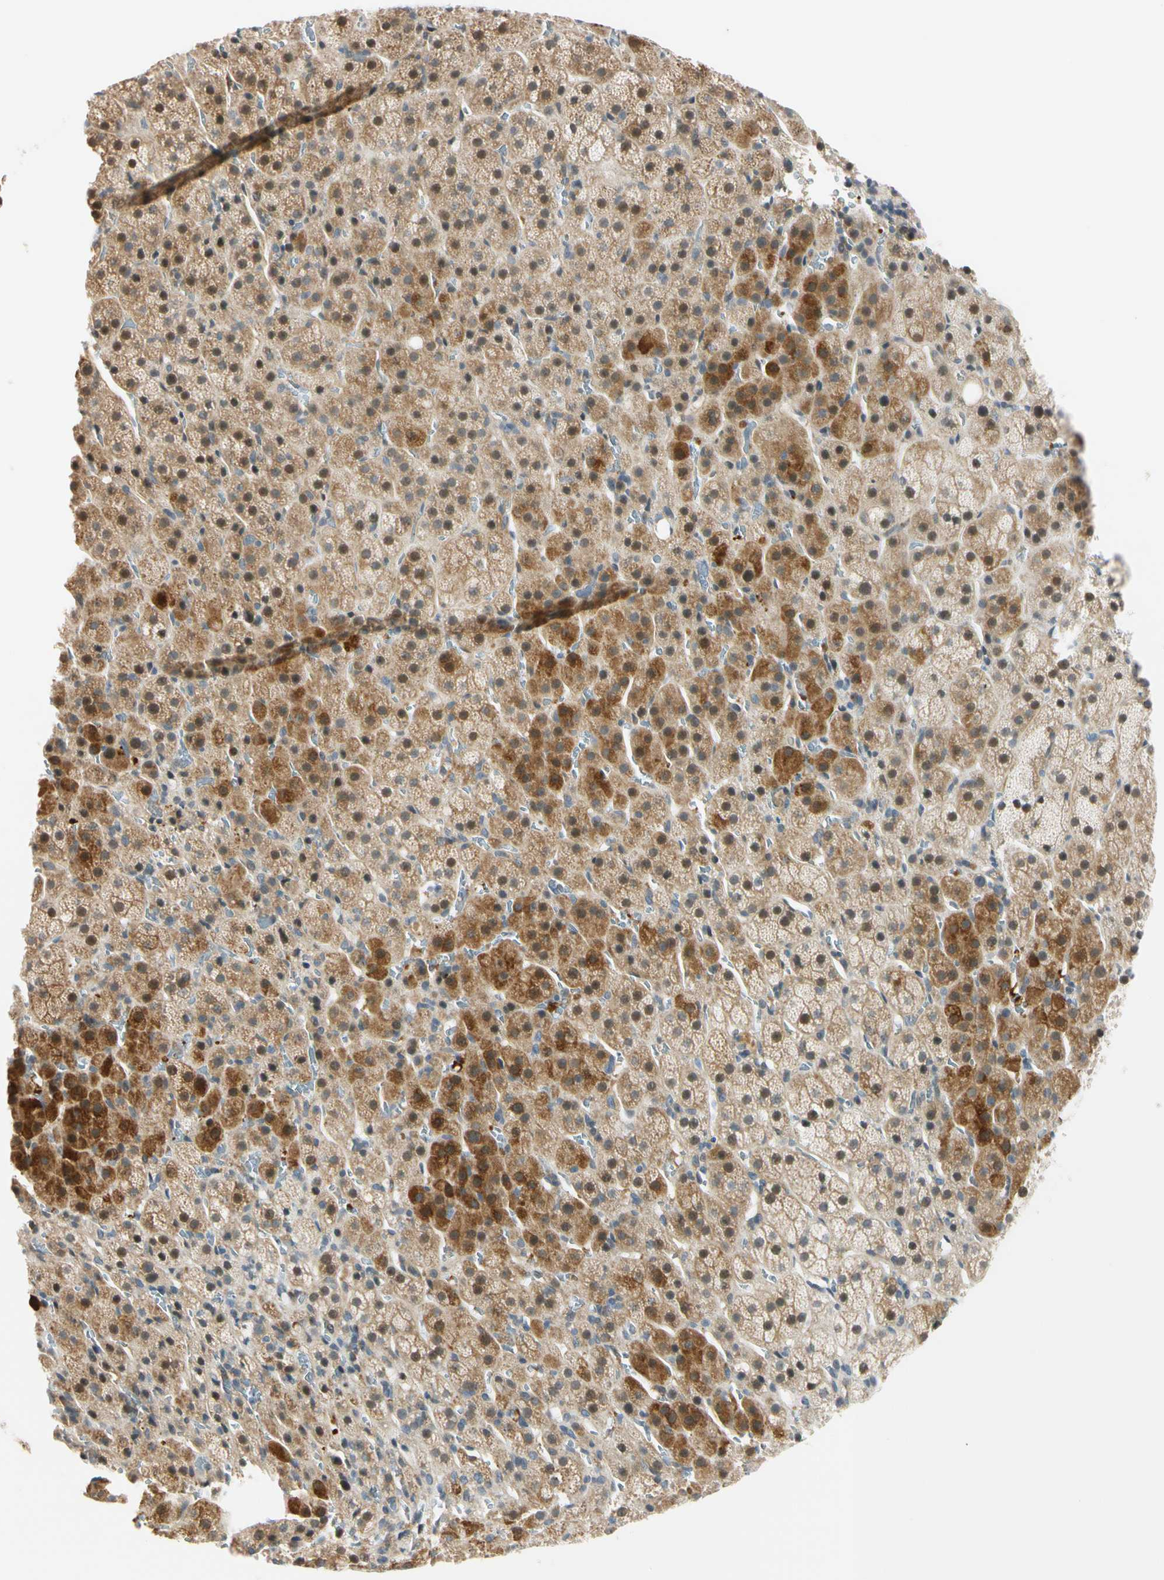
{"staining": {"intensity": "moderate", "quantity": "25%-75%", "location": "cytoplasmic/membranous"}, "tissue": "adrenal gland", "cell_type": "Glandular cells", "image_type": "normal", "snomed": [{"axis": "morphology", "description": "Normal tissue, NOS"}, {"axis": "topography", "description": "Adrenal gland"}], "caption": "Adrenal gland stained for a protein exhibits moderate cytoplasmic/membranous positivity in glandular cells. Immunohistochemistry (ihc) stains the protein in brown and the nuclei are stained blue.", "gene": "NPDC1", "patient": {"sex": "female", "age": 57}}